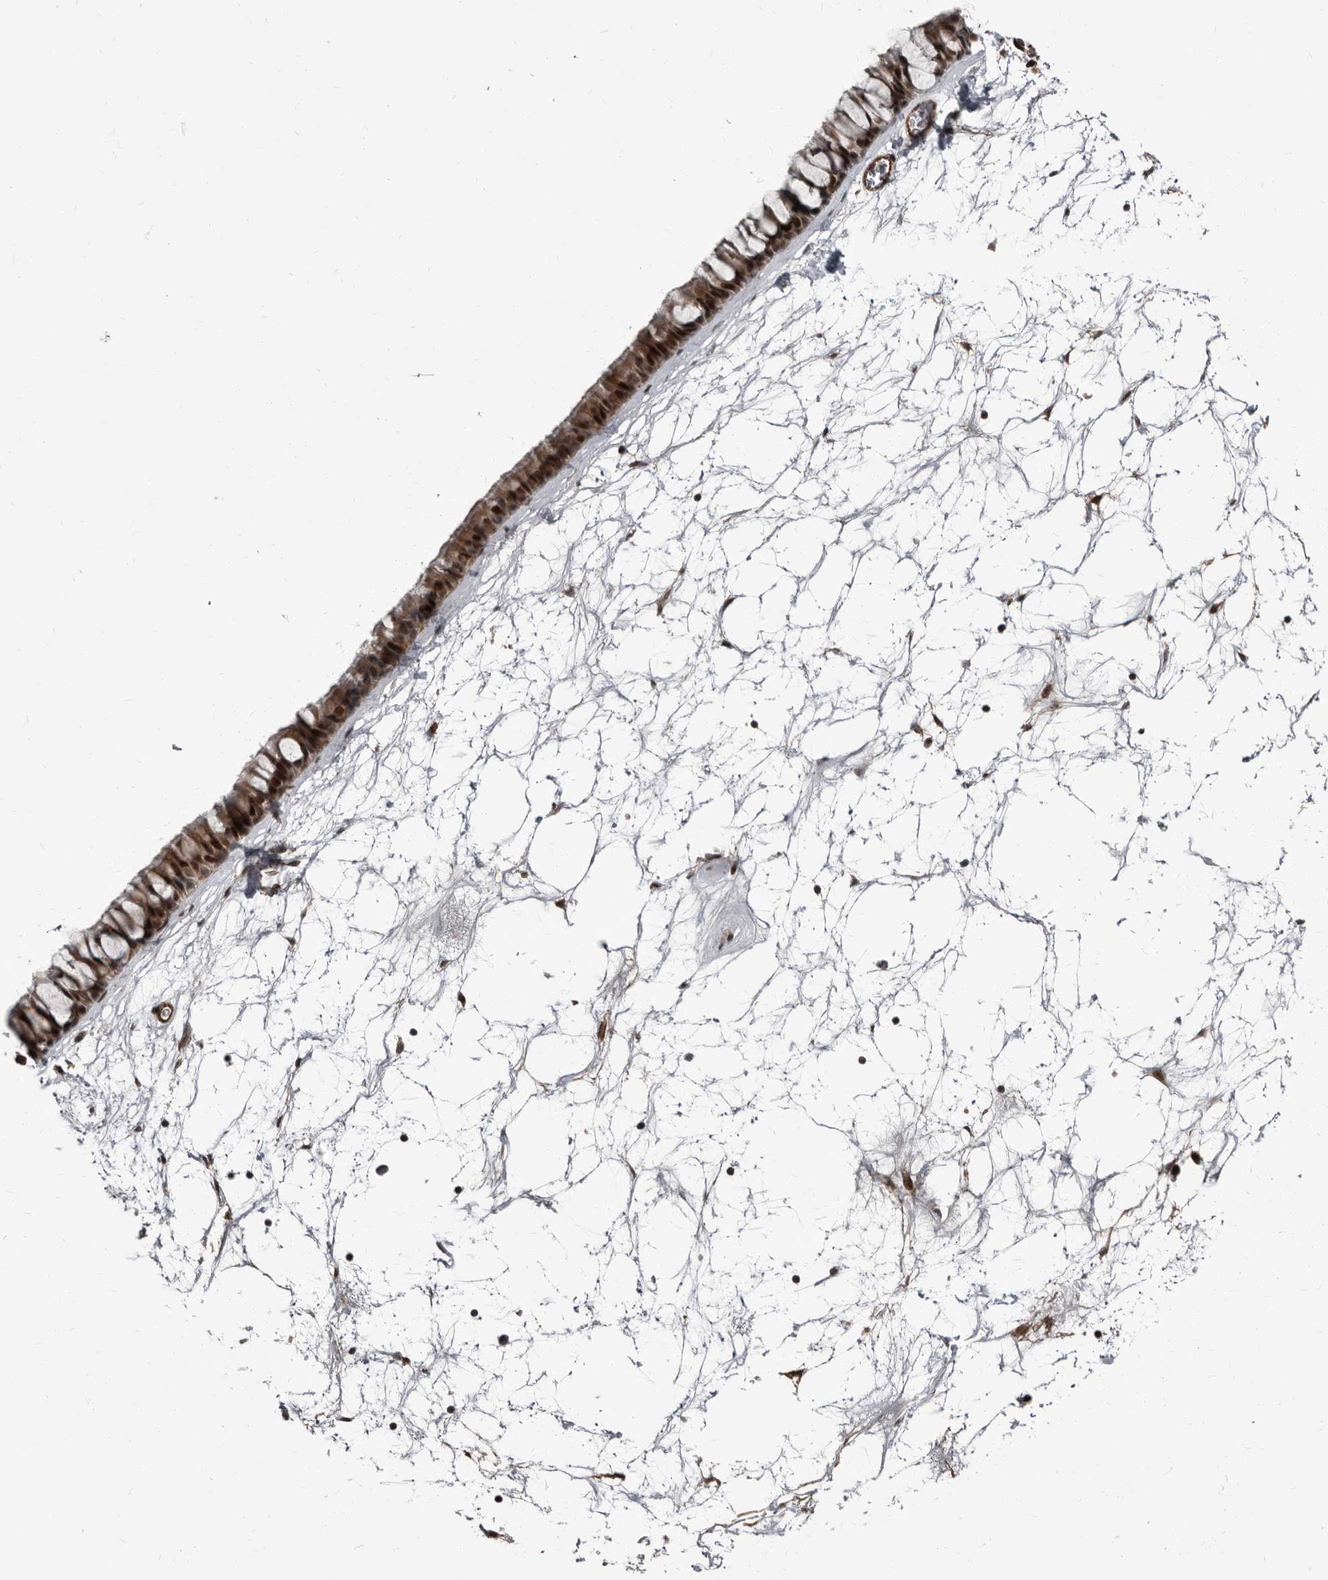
{"staining": {"intensity": "strong", "quantity": "25%-75%", "location": "cytoplasmic/membranous,nuclear"}, "tissue": "nasopharynx", "cell_type": "Respiratory epithelial cells", "image_type": "normal", "snomed": [{"axis": "morphology", "description": "Normal tissue, NOS"}, {"axis": "topography", "description": "Nasopharynx"}], "caption": "This micrograph exhibits immunohistochemistry staining of benign nasopharynx, with high strong cytoplasmic/membranous,nuclear positivity in approximately 25%-75% of respiratory epithelial cells.", "gene": "CHD1L", "patient": {"sex": "male", "age": 64}}